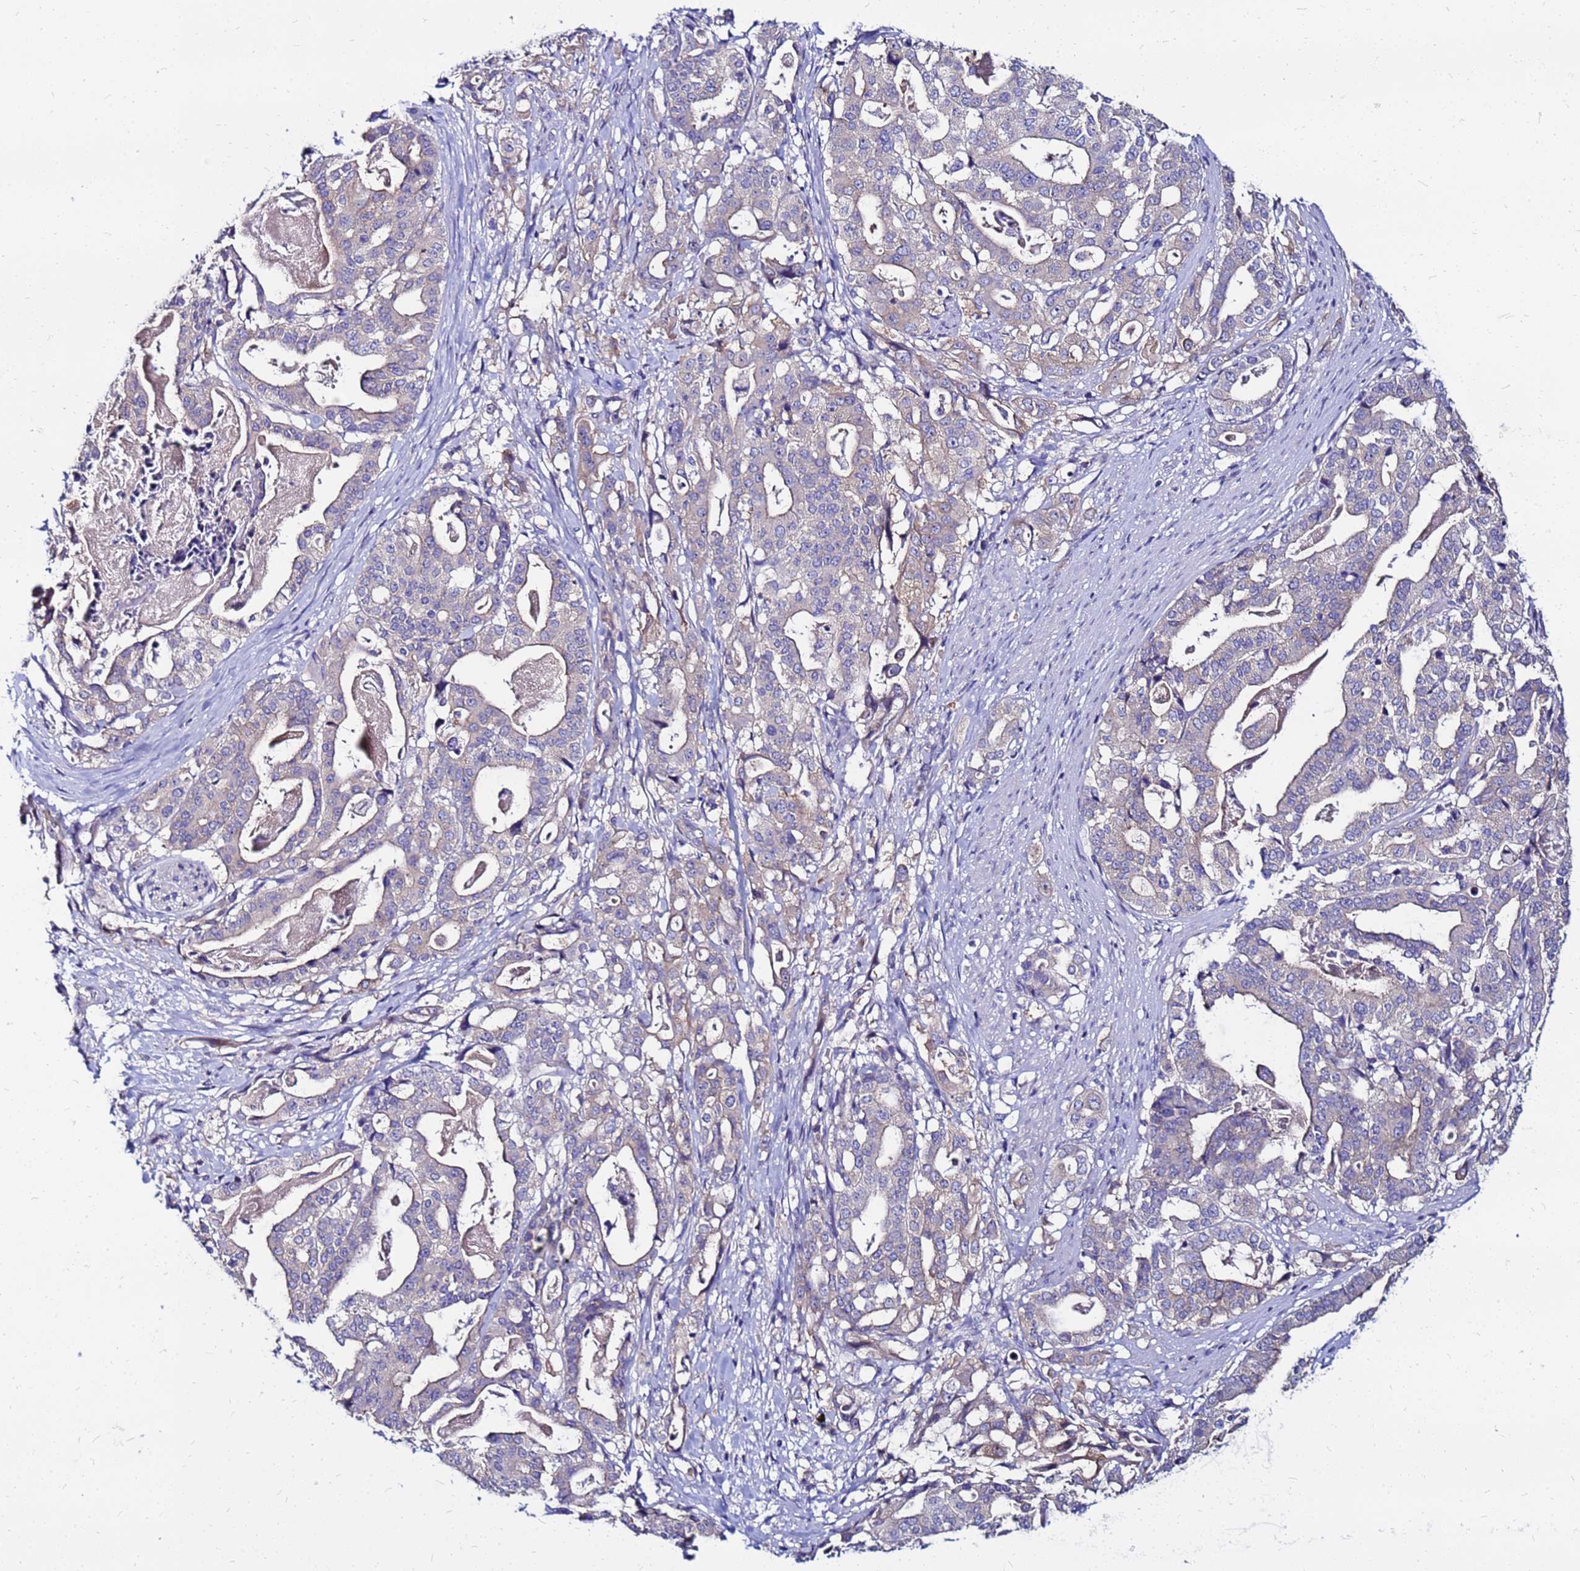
{"staining": {"intensity": "negative", "quantity": "none", "location": "none"}, "tissue": "stomach cancer", "cell_type": "Tumor cells", "image_type": "cancer", "snomed": [{"axis": "morphology", "description": "Adenocarcinoma, NOS"}, {"axis": "topography", "description": "Stomach"}], "caption": "This micrograph is of stomach cancer stained with immunohistochemistry to label a protein in brown with the nuclei are counter-stained blue. There is no positivity in tumor cells.", "gene": "ARHGEF5", "patient": {"sex": "male", "age": 48}}